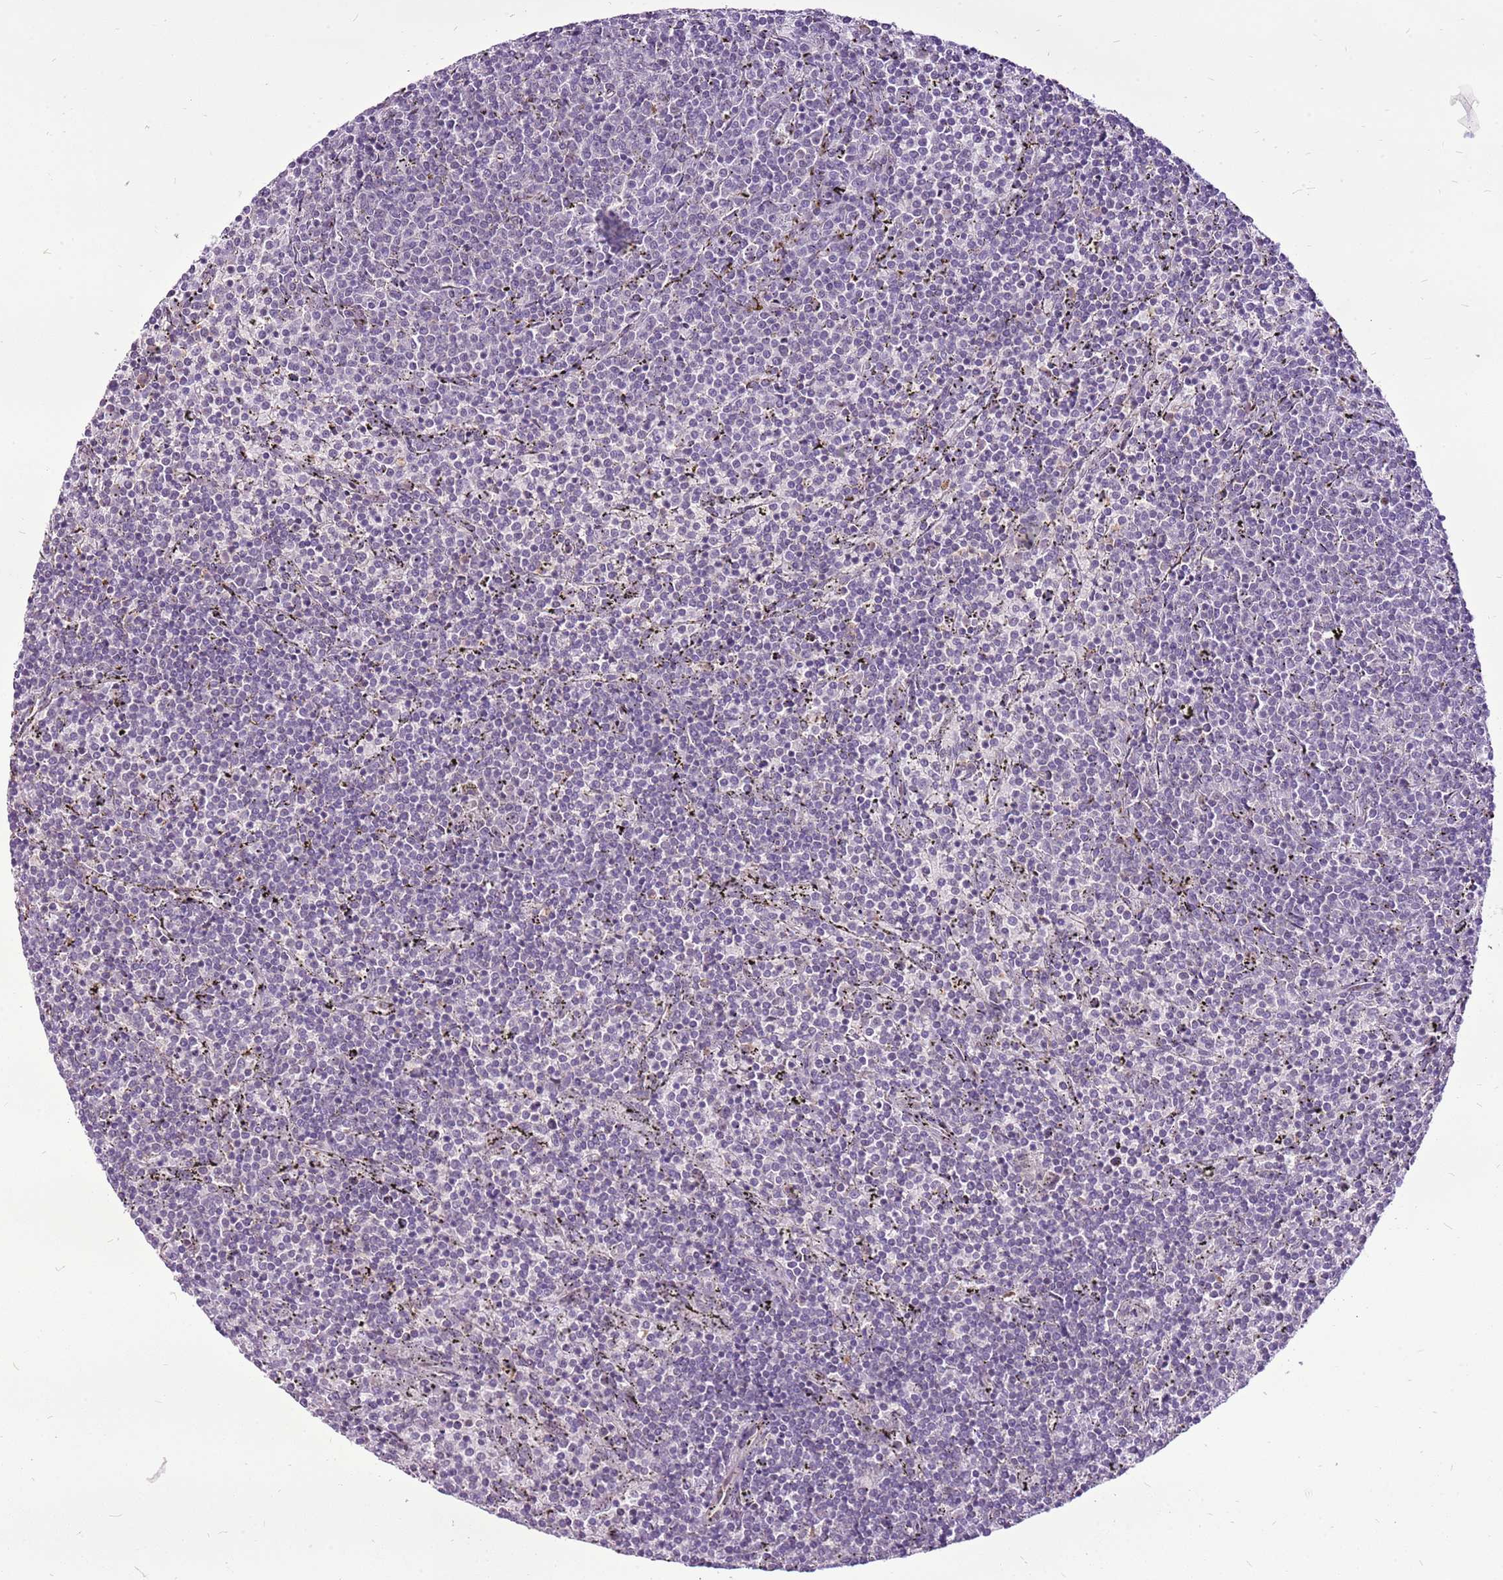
{"staining": {"intensity": "negative", "quantity": "none", "location": "none"}, "tissue": "lymphoma", "cell_type": "Tumor cells", "image_type": "cancer", "snomed": [{"axis": "morphology", "description": "Malignant lymphoma, non-Hodgkin's type, Low grade"}, {"axis": "topography", "description": "Spleen"}], "caption": "The image shows no staining of tumor cells in low-grade malignant lymphoma, non-Hodgkin's type.", "gene": "CCDC166", "patient": {"sex": "female", "age": 50}}